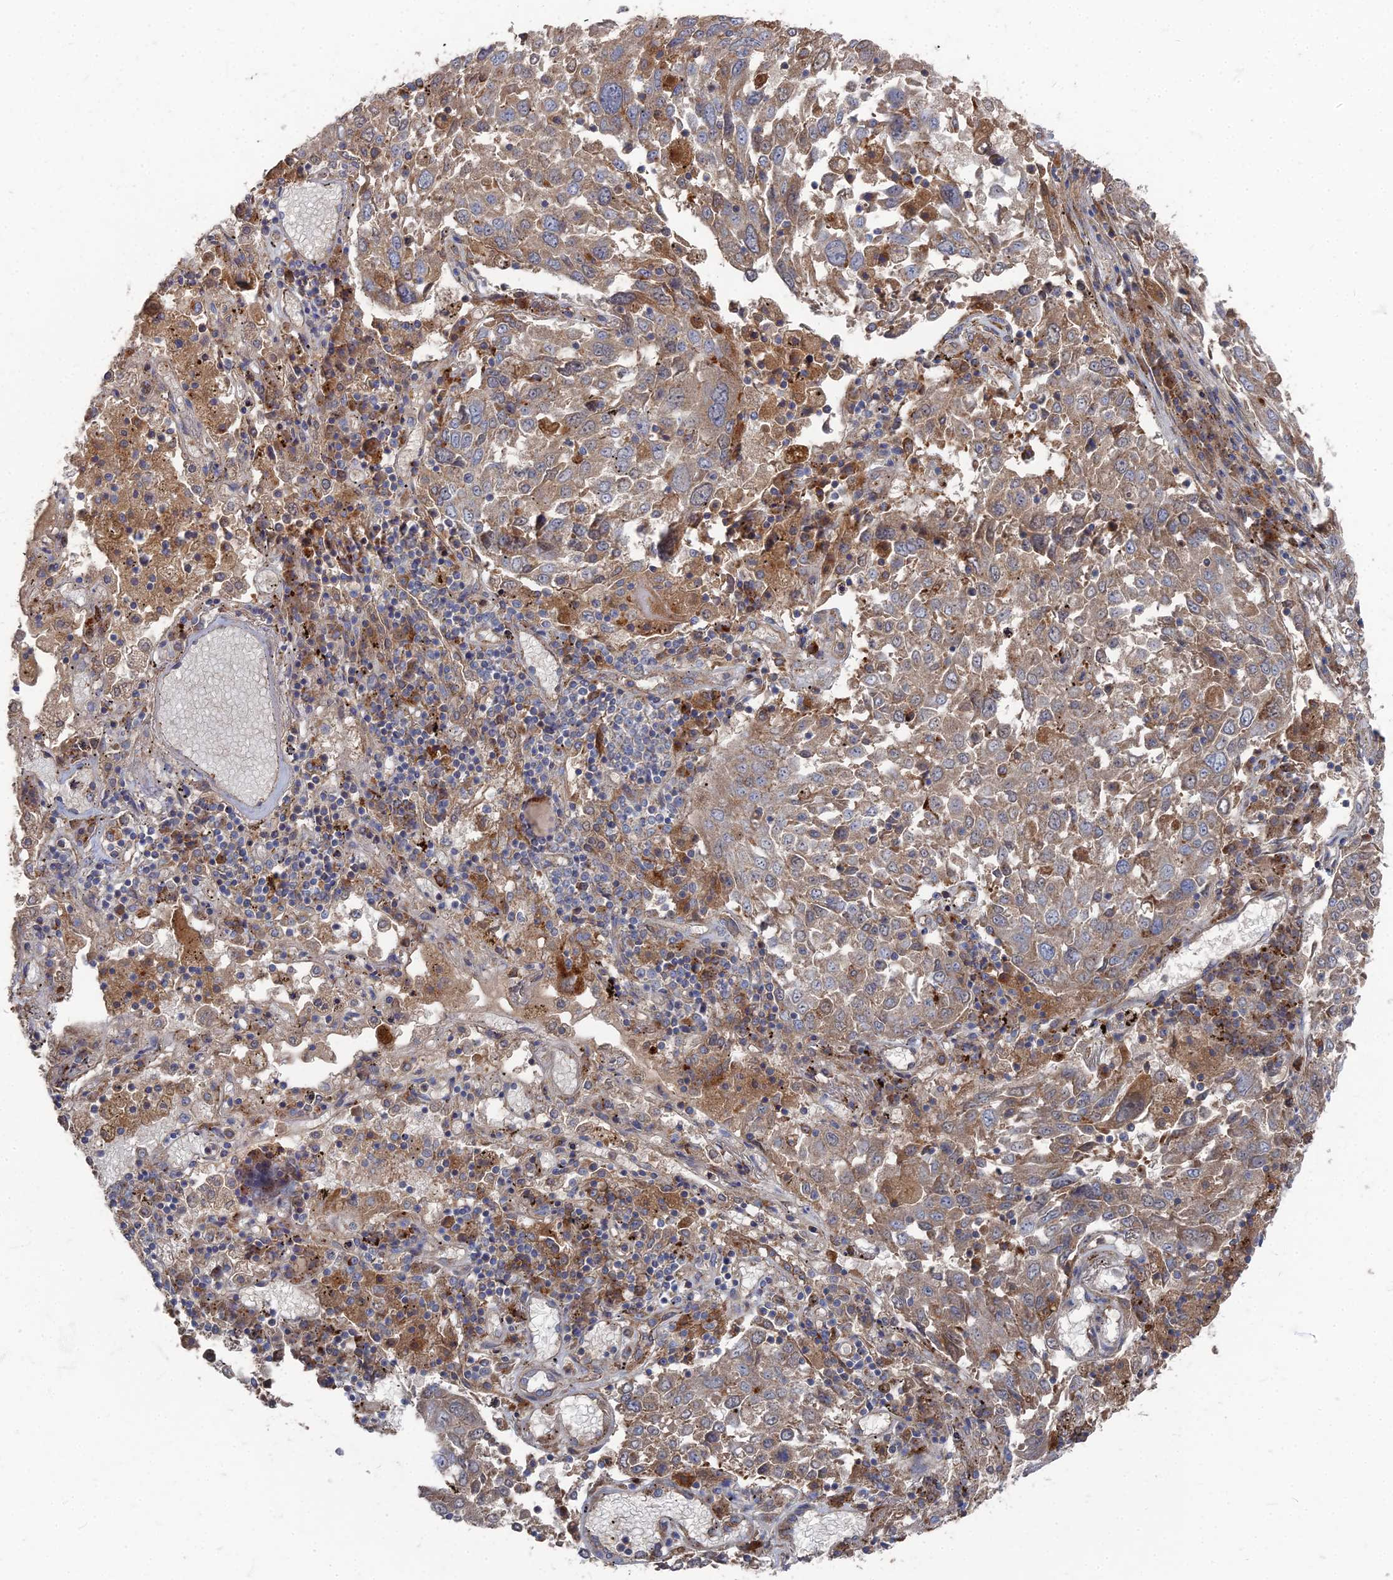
{"staining": {"intensity": "moderate", "quantity": ">75%", "location": "cytoplasmic/membranous"}, "tissue": "lung cancer", "cell_type": "Tumor cells", "image_type": "cancer", "snomed": [{"axis": "morphology", "description": "Squamous cell carcinoma, NOS"}, {"axis": "topography", "description": "Lung"}], "caption": "A brown stain labels moderate cytoplasmic/membranous staining of a protein in human squamous cell carcinoma (lung) tumor cells. (DAB (3,3'-diaminobenzidine) IHC, brown staining for protein, blue staining for nuclei).", "gene": "PPCDC", "patient": {"sex": "male", "age": 65}}